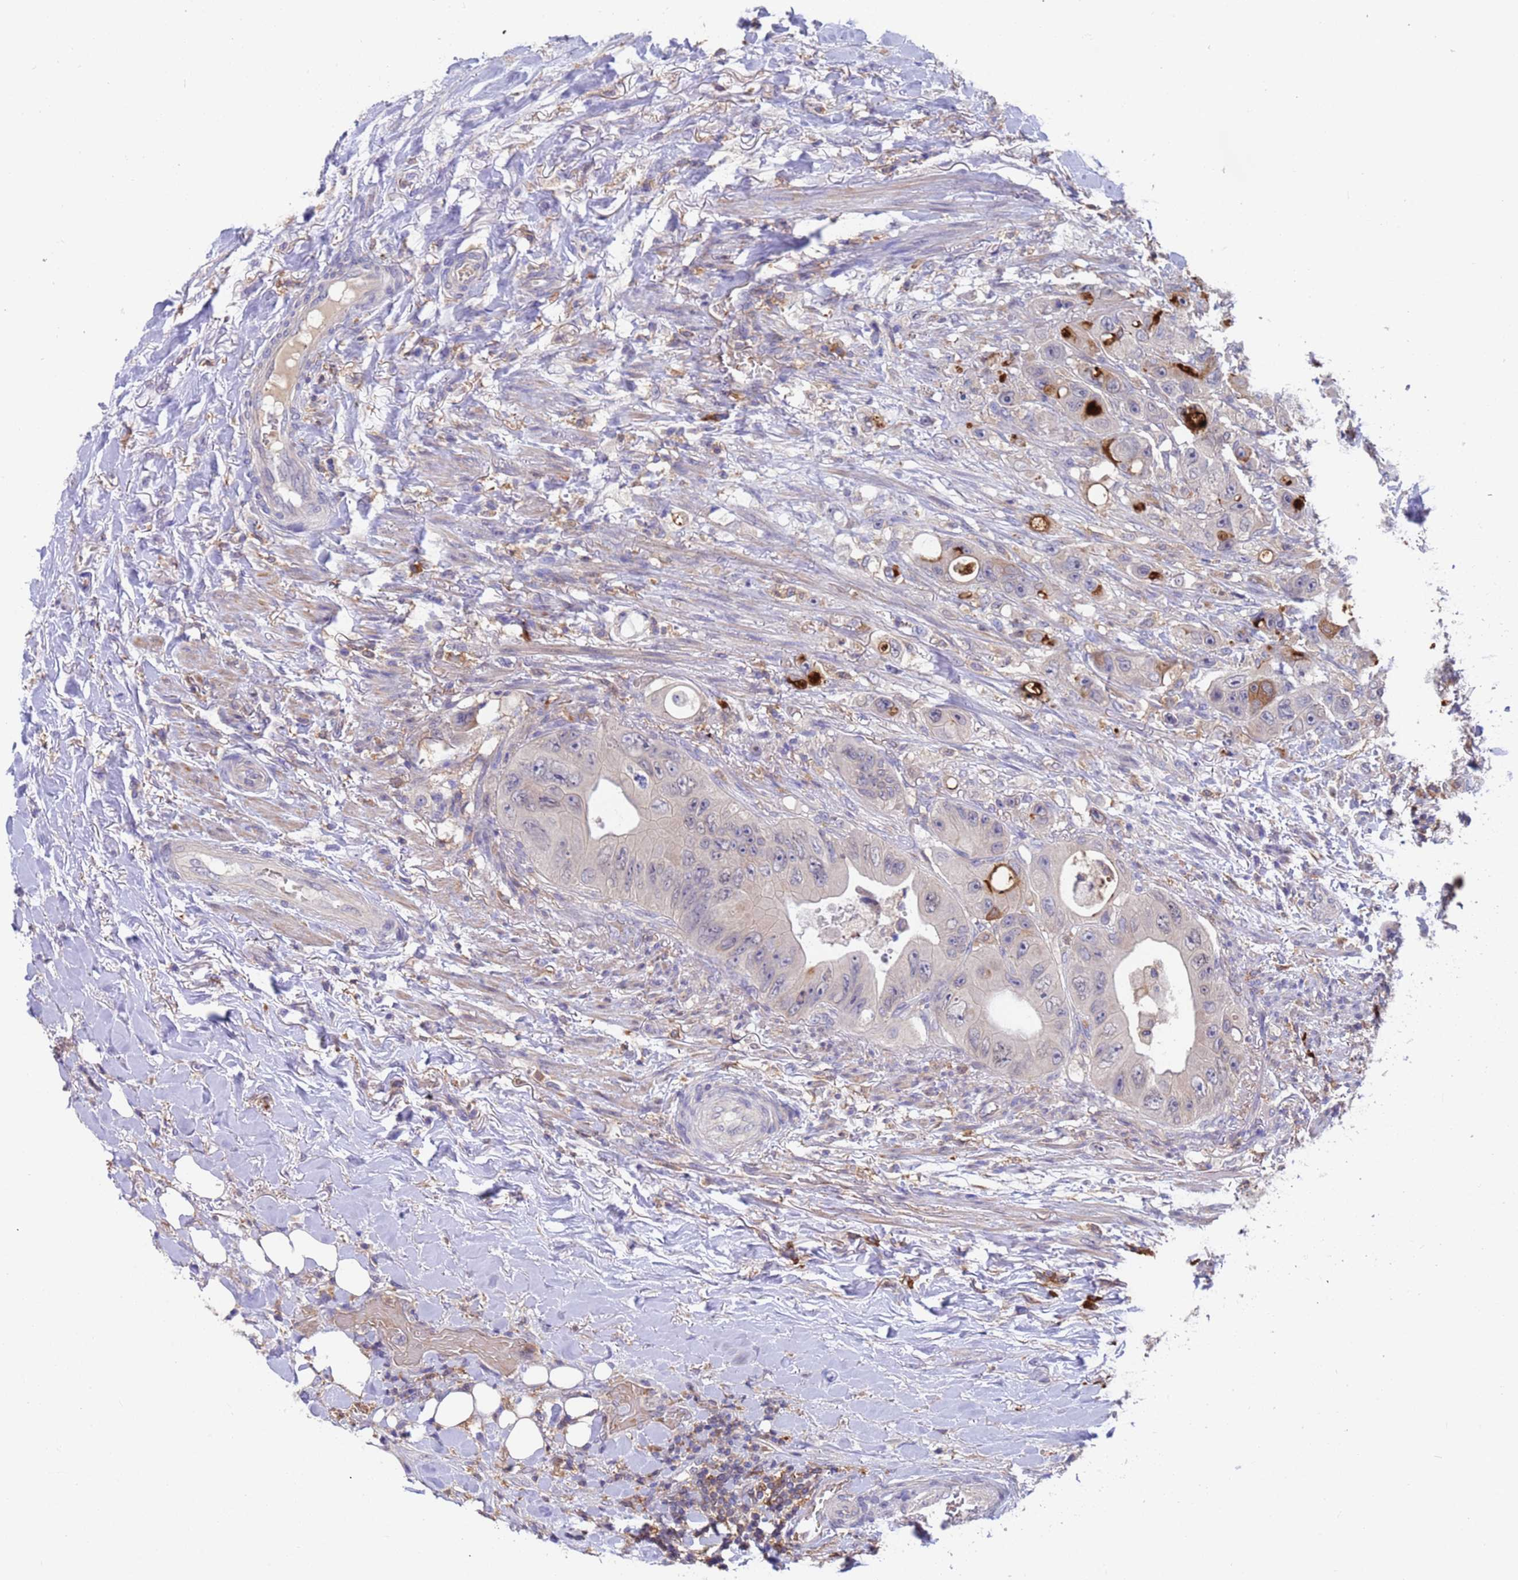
{"staining": {"intensity": "strong", "quantity": "<25%", "location": "cytoplasmic/membranous"}, "tissue": "colorectal cancer", "cell_type": "Tumor cells", "image_type": "cancer", "snomed": [{"axis": "morphology", "description": "Adenocarcinoma, NOS"}, {"axis": "topography", "description": "Colon"}], "caption": "The image exhibits immunohistochemical staining of colorectal cancer. There is strong cytoplasmic/membranous positivity is appreciated in about <25% of tumor cells.", "gene": "AMPD3", "patient": {"sex": "female", "age": 46}}